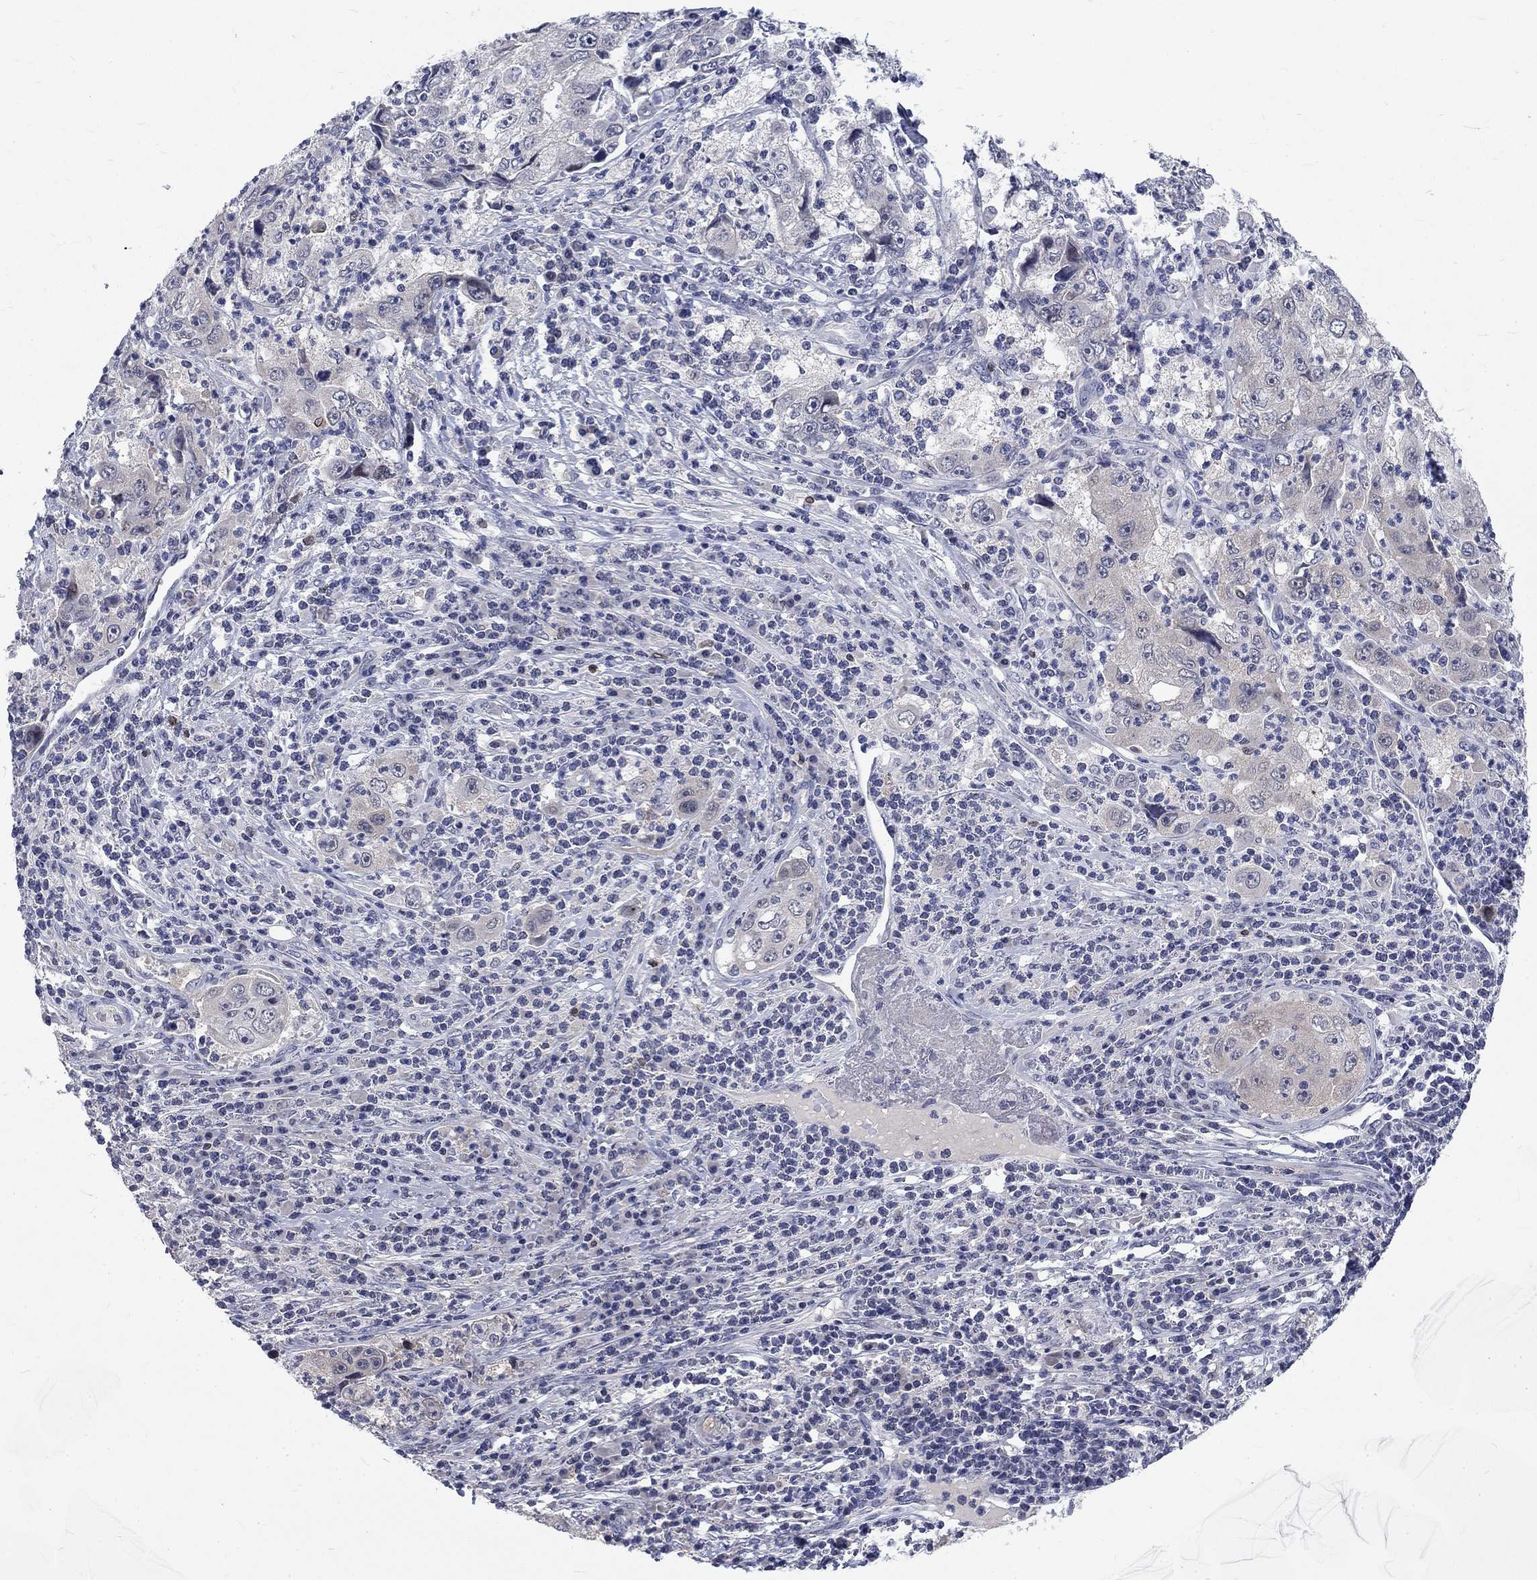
{"staining": {"intensity": "negative", "quantity": "none", "location": "none"}, "tissue": "cervical cancer", "cell_type": "Tumor cells", "image_type": "cancer", "snomed": [{"axis": "morphology", "description": "Squamous cell carcinoma, NOS"}, {"axis": "topography", "description": "Cervix"}], "caption": "Immunohistochemistry micrograph of neoplastic tissue: human cervical cancer stained with DAB exhibits no significant protein positivity in tumor cells. (Immunohistochemistry, brightfield microscopy, high magnification).", "gene": "PHKA1", "patient": {"sex": "female", "age": 36}}